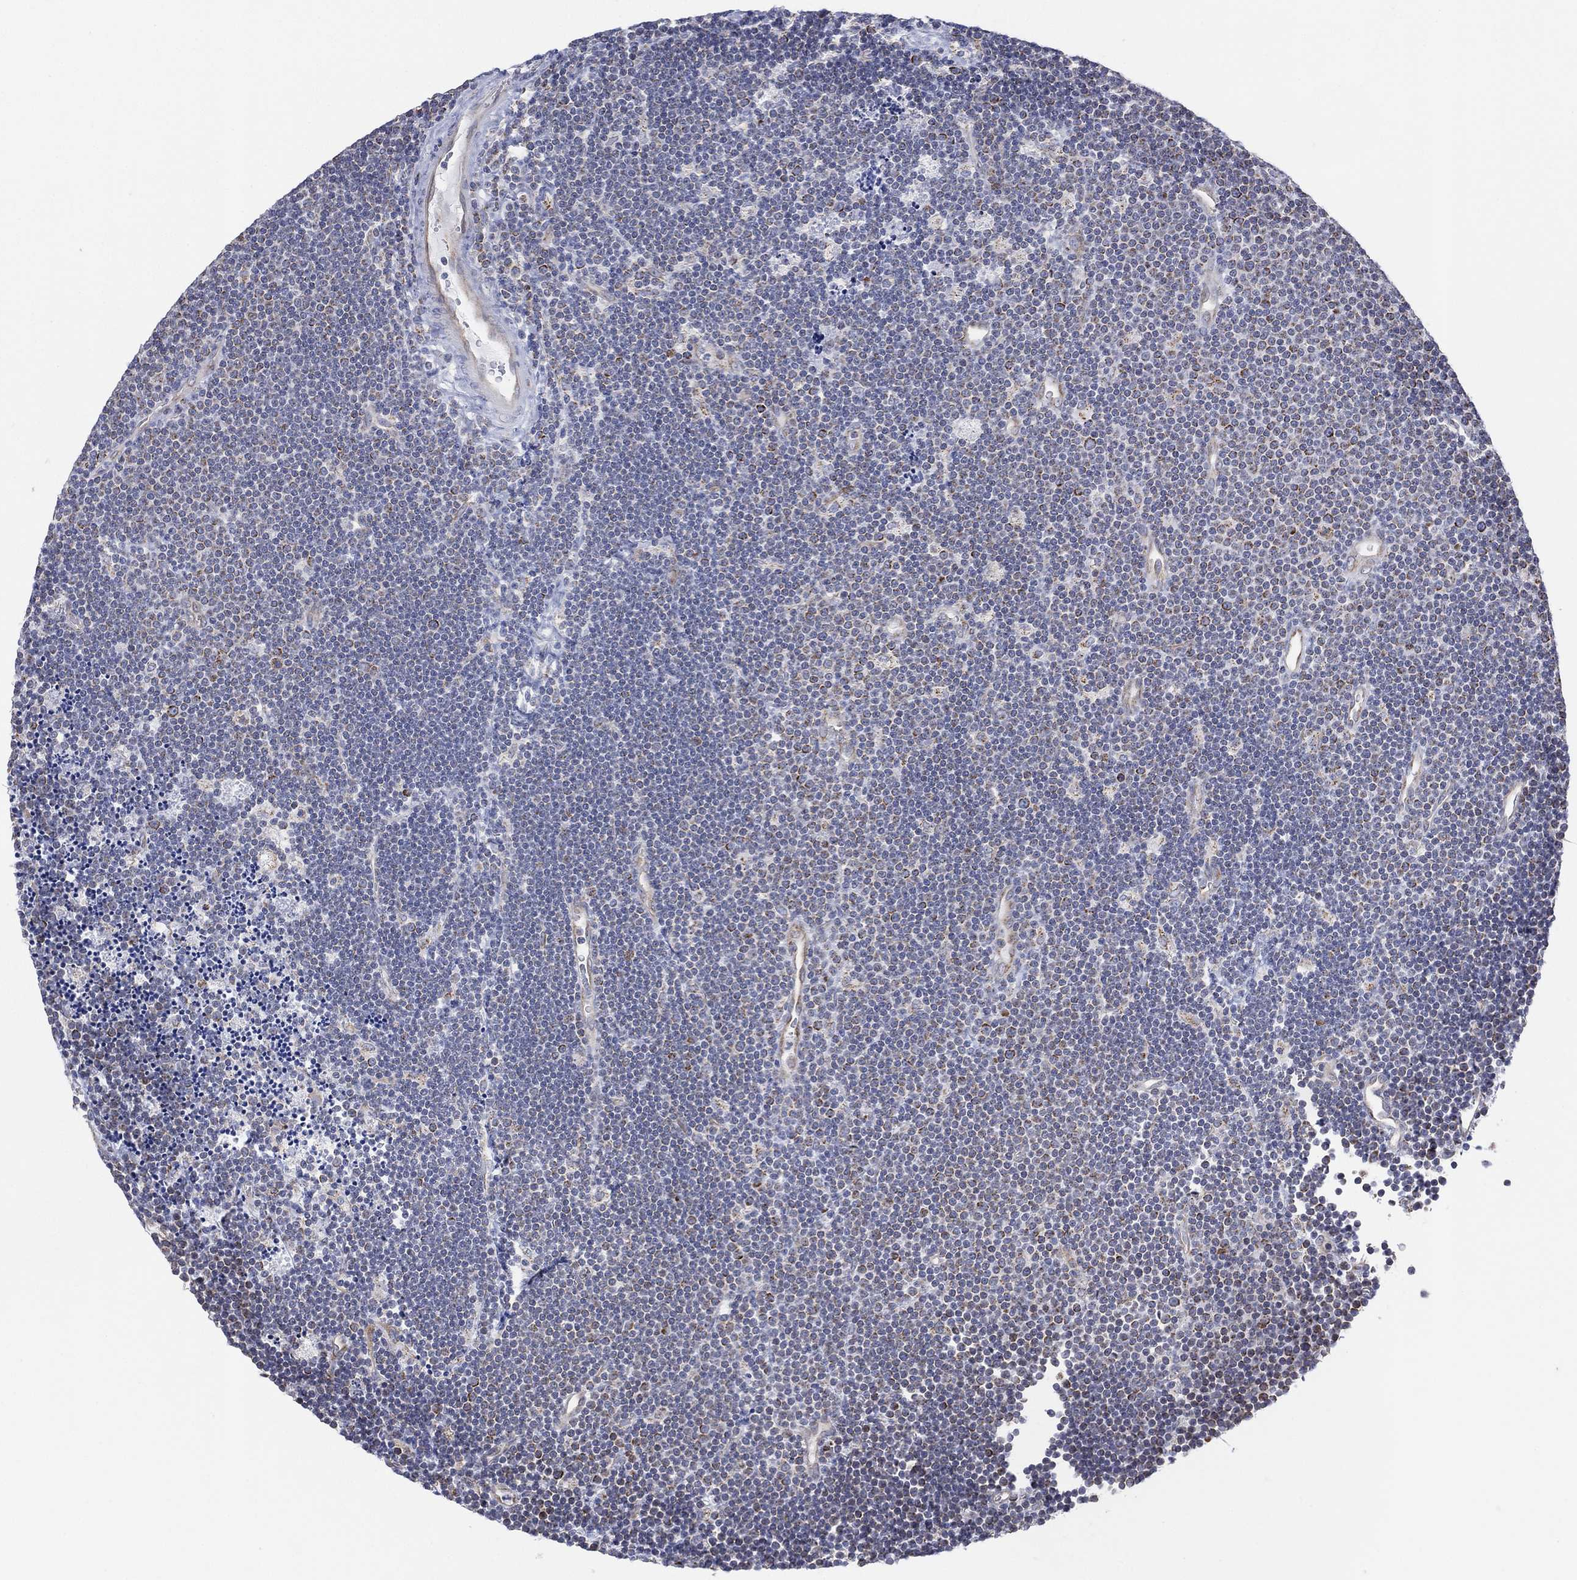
{"staining": {"intensity": "moderate", "quantity": "<25%", "location": "cytoplasmic/membranous"}, "tissue": "lymphoma", "cell_type": "Tumor cells", "image_type": "cancer", "snomed": [{"axis": "morphology", "description": "Malignant lymphoma, non-Hodgkin's type, Low grade"}, {"axis": "topography", "description": "Brain"}], "caption": "Lymphoma was stained to show a protein in brown. There is low levels of moderate cytoplasmic/membranous staining in approximately <25% of tumor cells.", "gene": "INA", "patient": {"sex": "female", "age": 66}}